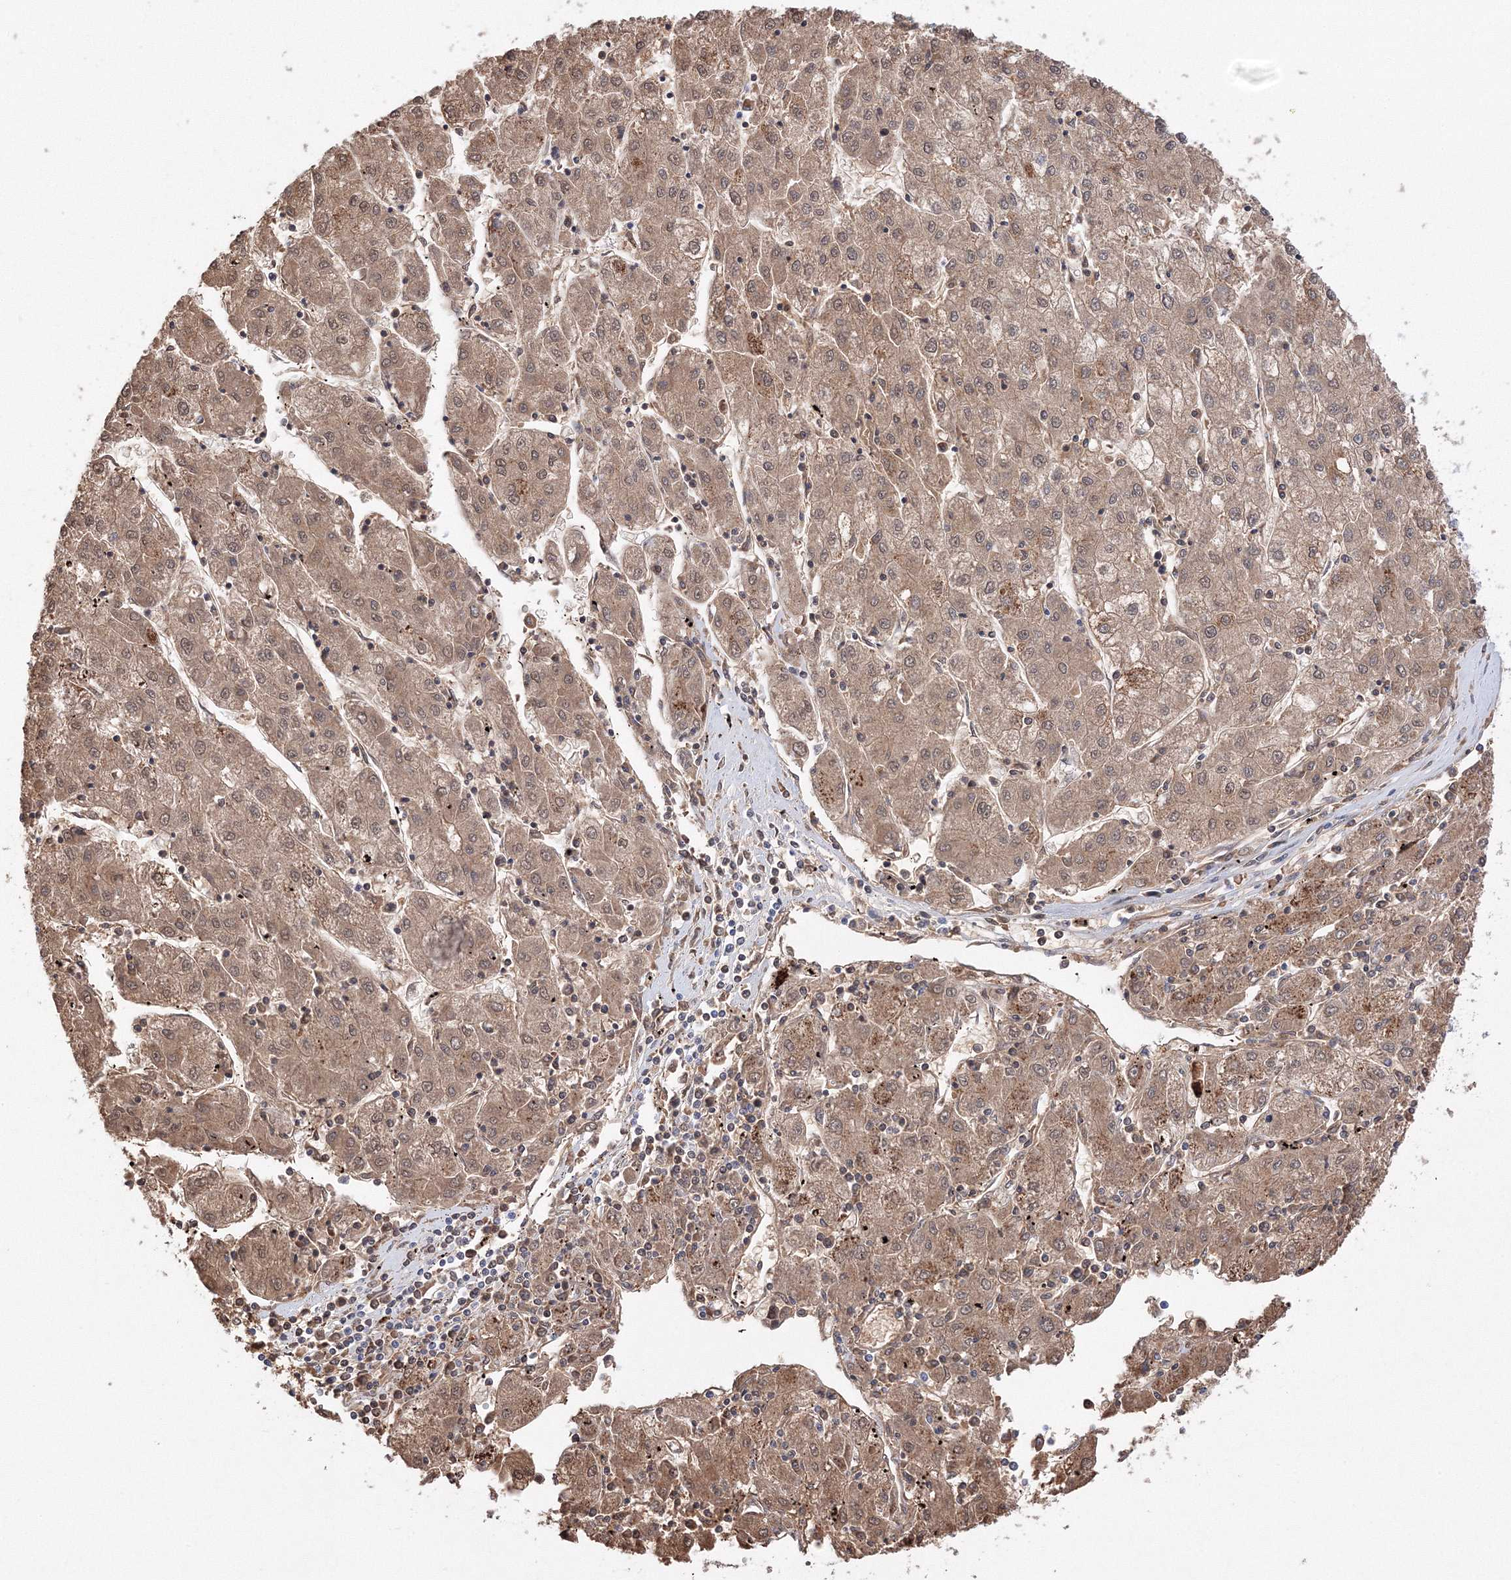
{"staining": {"intensity": "strong", "quantity": "25%-75%", "location": "cytoplasmic/membranous"}, "tissue": "liver cancer", "cell_type": "Tumor cells", "image_type": "cancer", "snomed": [{"axis": "morphology", "description": "Carcinoma, Hepatocellular, NOS"}, {"axis": "topography", "description": "Liver"}], "caption": "There is high levels of strong cytoplasmic/membranous expression in tumor cells of liver hepatocellular carcinoma, as demonstrated by immunohistochemical staining (brown color).", "gene": "MERTK", "patient": {"sex": "male", "age": 72}}